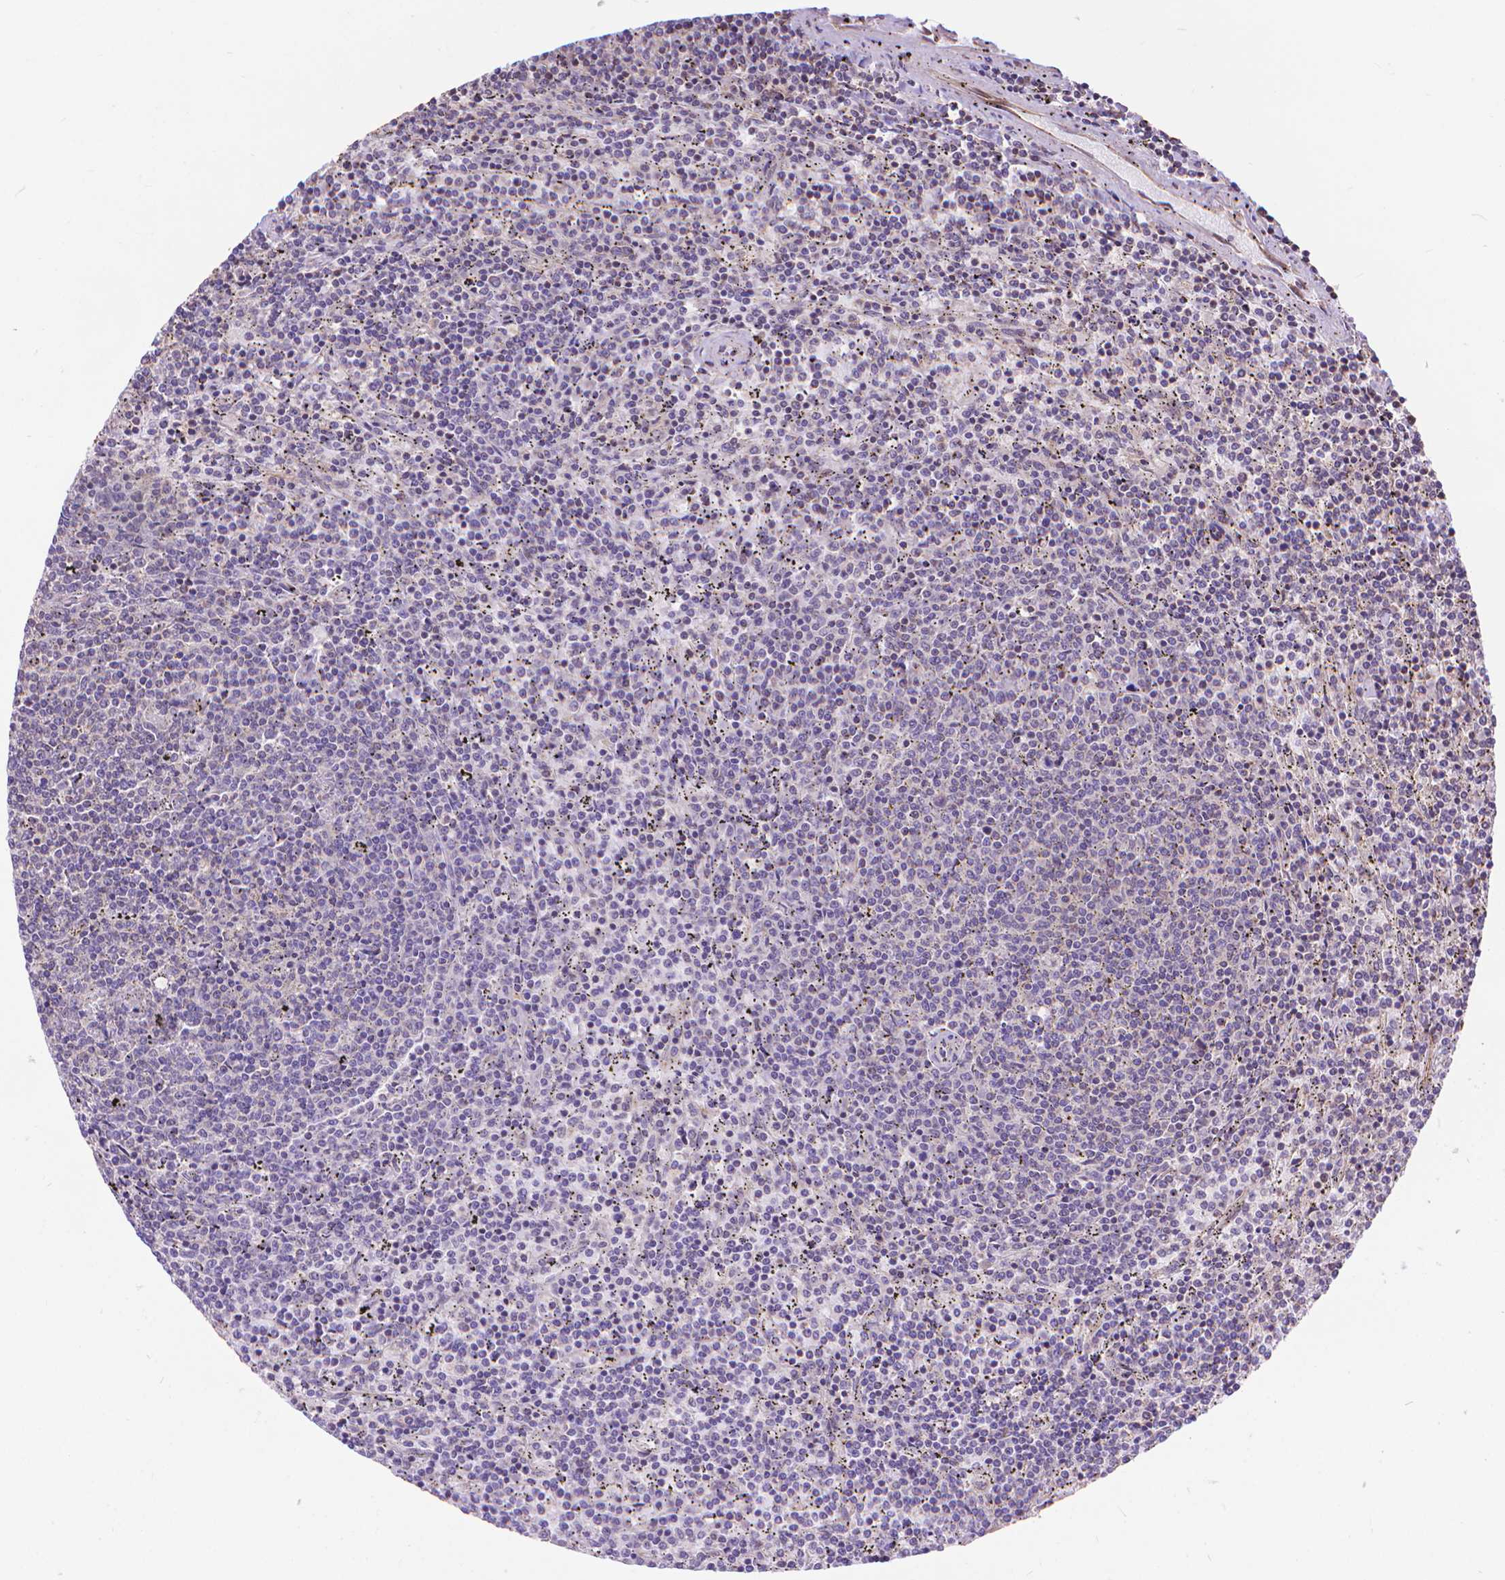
{"staining": {"intensity": "negative", "quantity": "none", "location": "none"}, "tissue": "lymphoma", "cell_type": "Tumor cells", "image_type": "cancer", "snomed": [{"axis": "morphology", "description": "Malignant lymphoma, non-Hodgkin's type, Low grade"}, {"axis": "topography", "description": "Spleen"}], "caption": "Image shows no significant protein staining in tumor cells of lymphoma. (Stains: DAB (3,3'-diaminobenzidine) IHC with hematoxylin counter stain, Microscopy: brightfield microscopy at high magnification).", "gene": "TMEM135", "patient": {"sex": "female", "age": 50}}